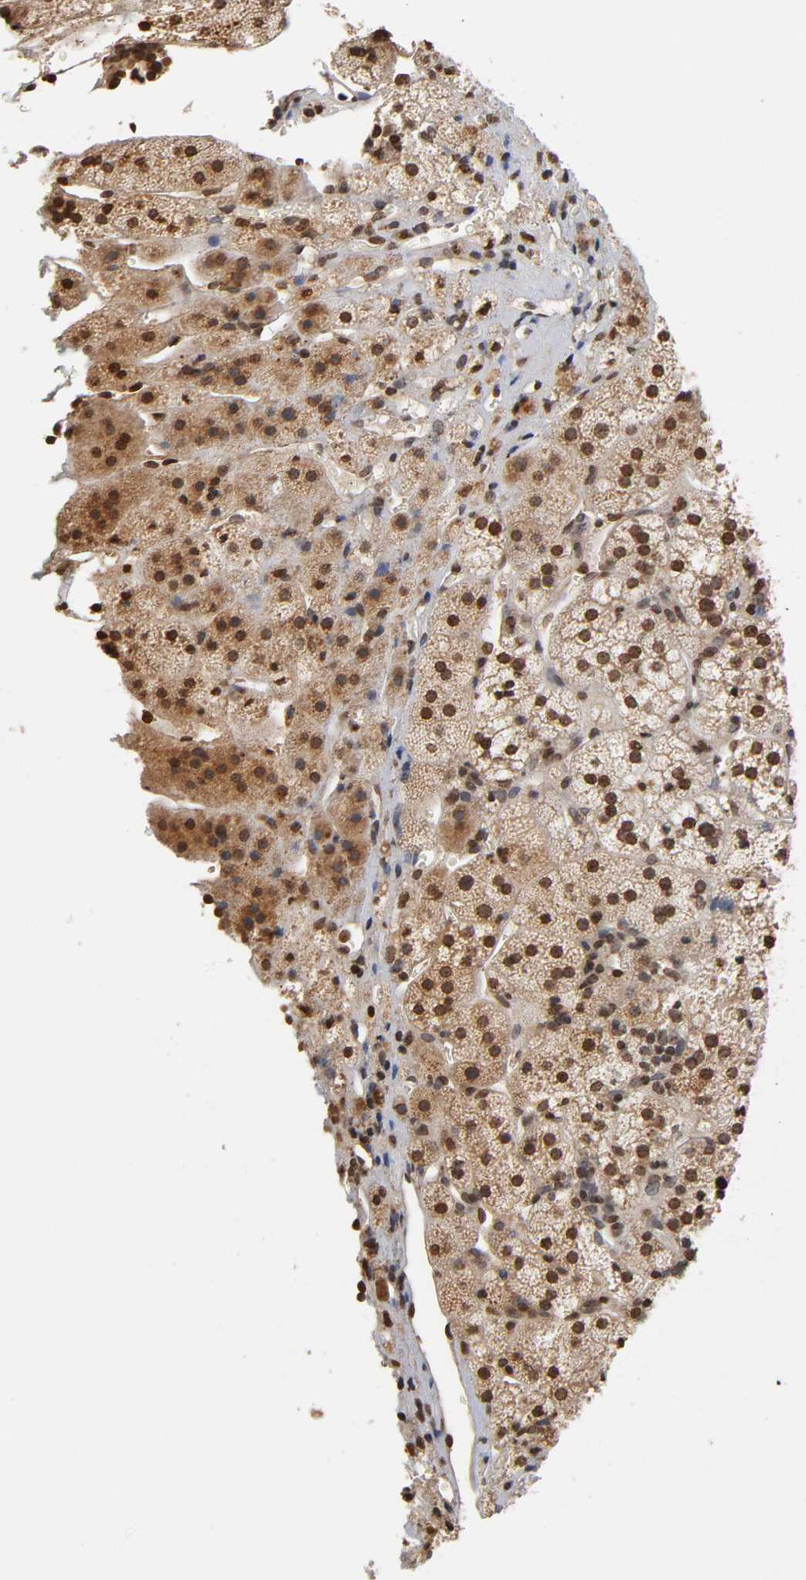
{"staining": {"intensity": "moderate", "quantity": ">75%", "location": "cytoplasmic/membranous"}, "tissue": "adrenal gland", "cell_type": "Glandular cells", "image_type": "normal", "snomed": [{"axis": "morphology", "description": "Normal tissue, NOS"}, {"axis": "topography", "description": "Adrenal gland"}], "caption": "IHC of normal human adrenal gland demonstrates medium levels of moderate cytoplasmic/membranous staining in about >75% of glandular cells.", "gene": "ITGAV", "patient": {"sex": "female", "age": 44}}